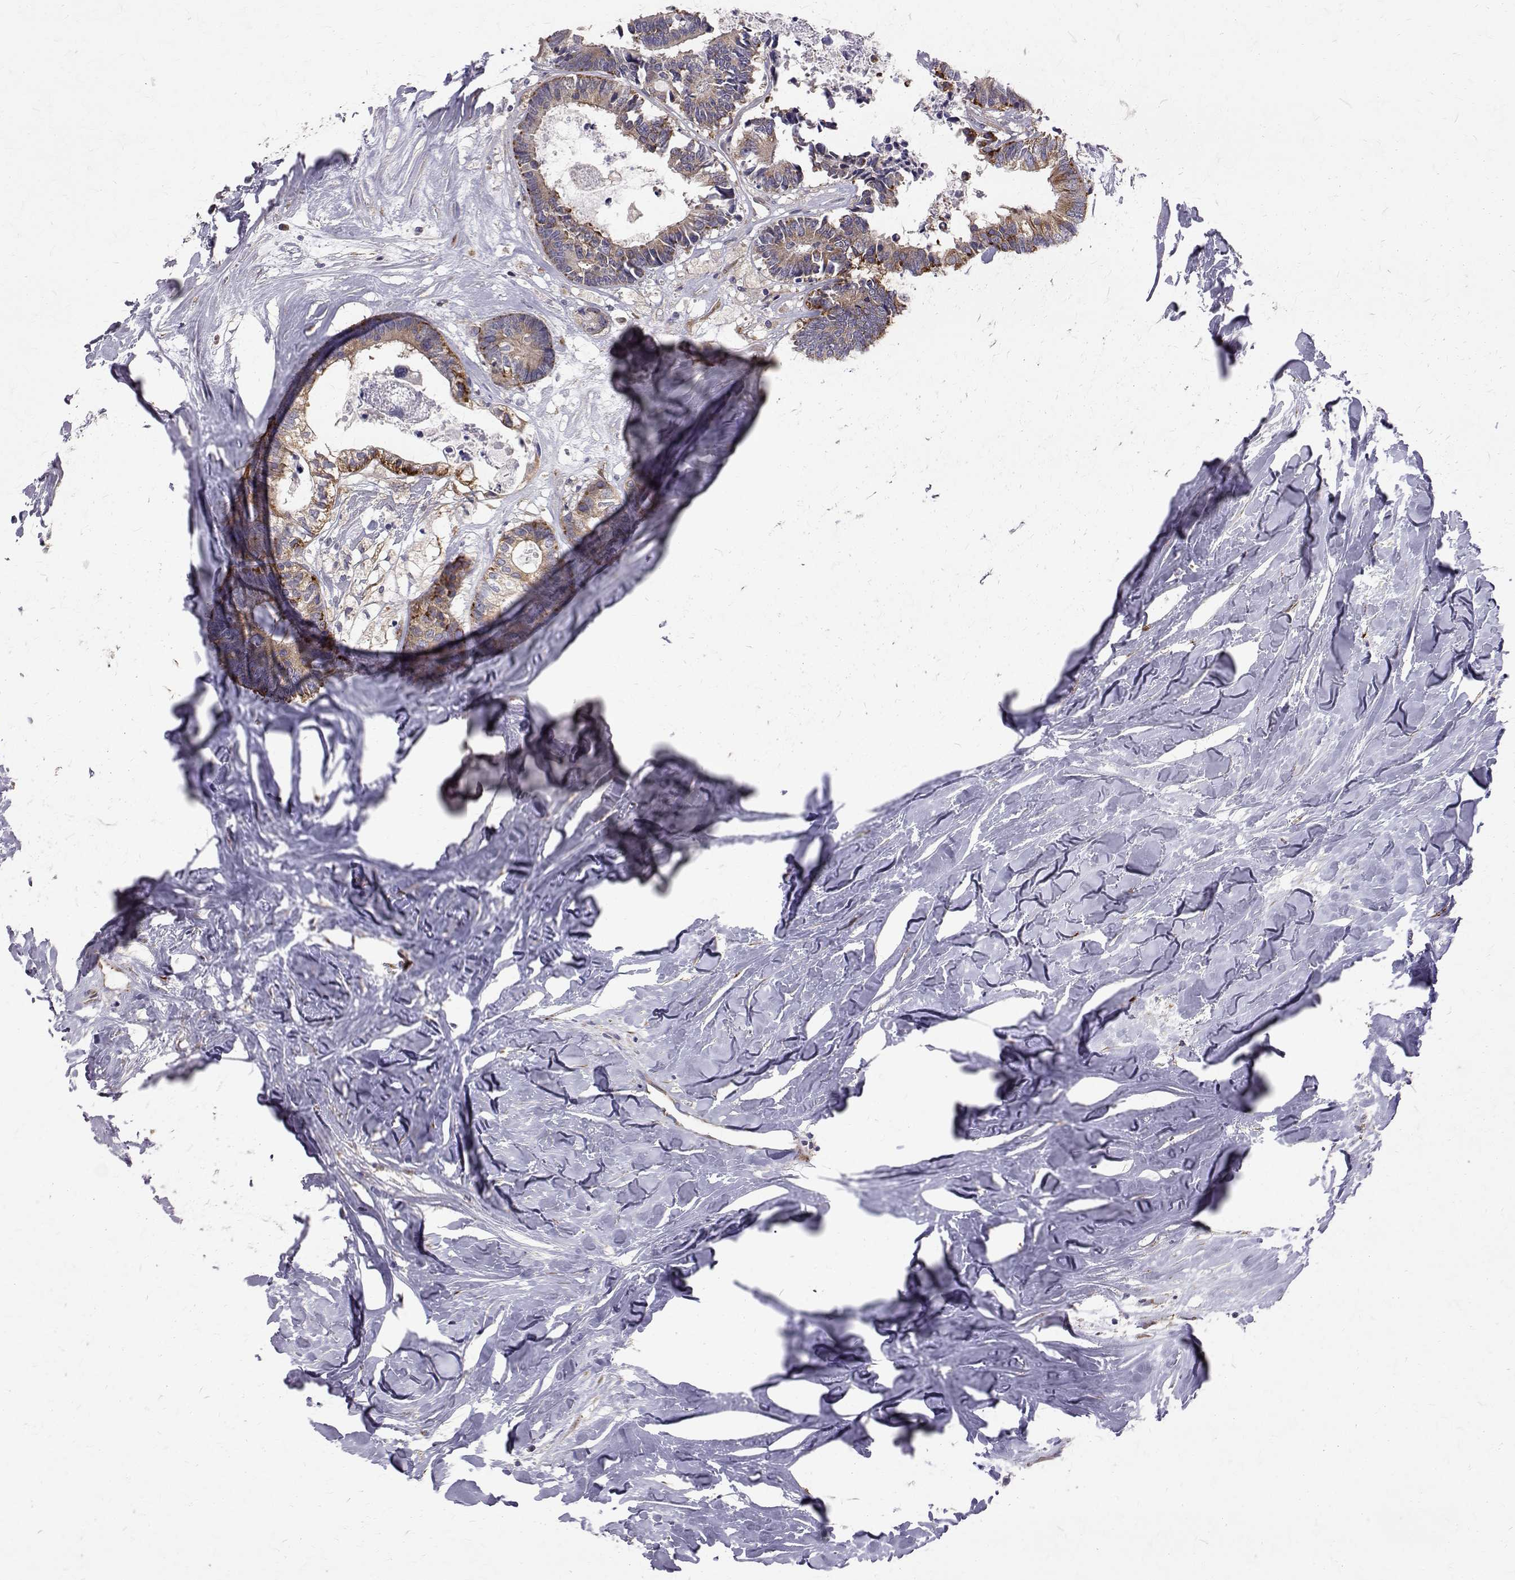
{"staining": {"intensity": "moderate", "quantity": "25%-75%", "location": "cytoplasmic/membranous"}, "tissue": "colorectal cancer", "cell_type": "Tumor cells", "image_type": "cancer", "snomed": [{"axis": "morphology", "description": "Adenocarcinoma, NOS"}, {"axis": "topography", "description": "Colon"}, {"axis": "topography", "description": "Rectum"}], "caption": "Human colorectal adenocarcinoma stained with a protein marker demonstrates moderate staining in tumor cells.", "gene": "ARFGAP1", "patient": {"sex": "male", "age": 57}}